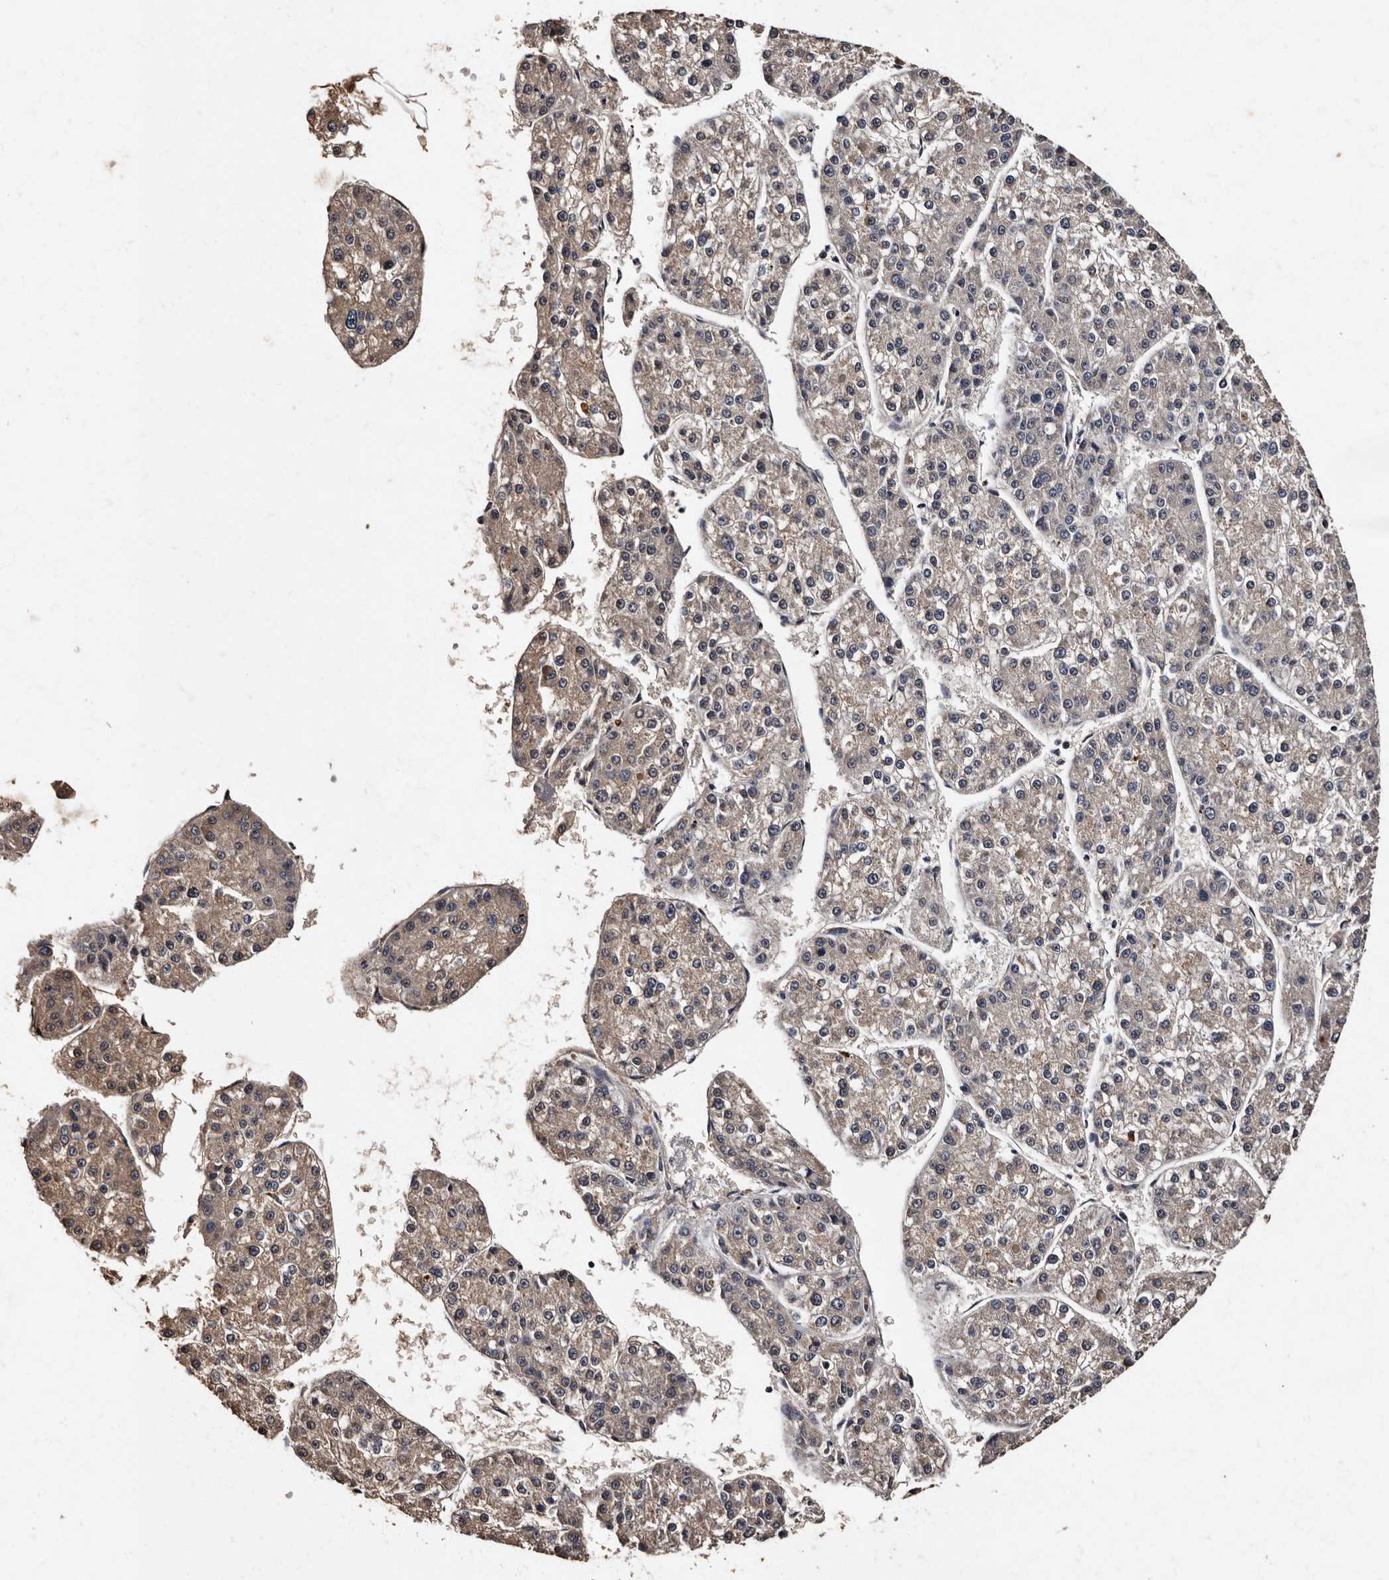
{"staining": {"intensity": "weak", "quantity": "25%-75%", "location": "cytoplasmic/membranous"}, "tissue": "liver cancer", "cell_type": "Tumor cells", "image_type": "cancer", "snomed": [{"axis": "morphology", "description": "Carcinoma, Hepatocellular, NOS"}, {"axis": "topography", "description": "Liver"}], "caption": "About 25%-75% of tumor cells in hepatocellular carcinoma (liver) reveal weak cytoplasmic/membranous protein expression as visualized by brown immunohistochemical staining.", "gene": "ADCK5", "patient": {"sex": "female", "age": 73}}